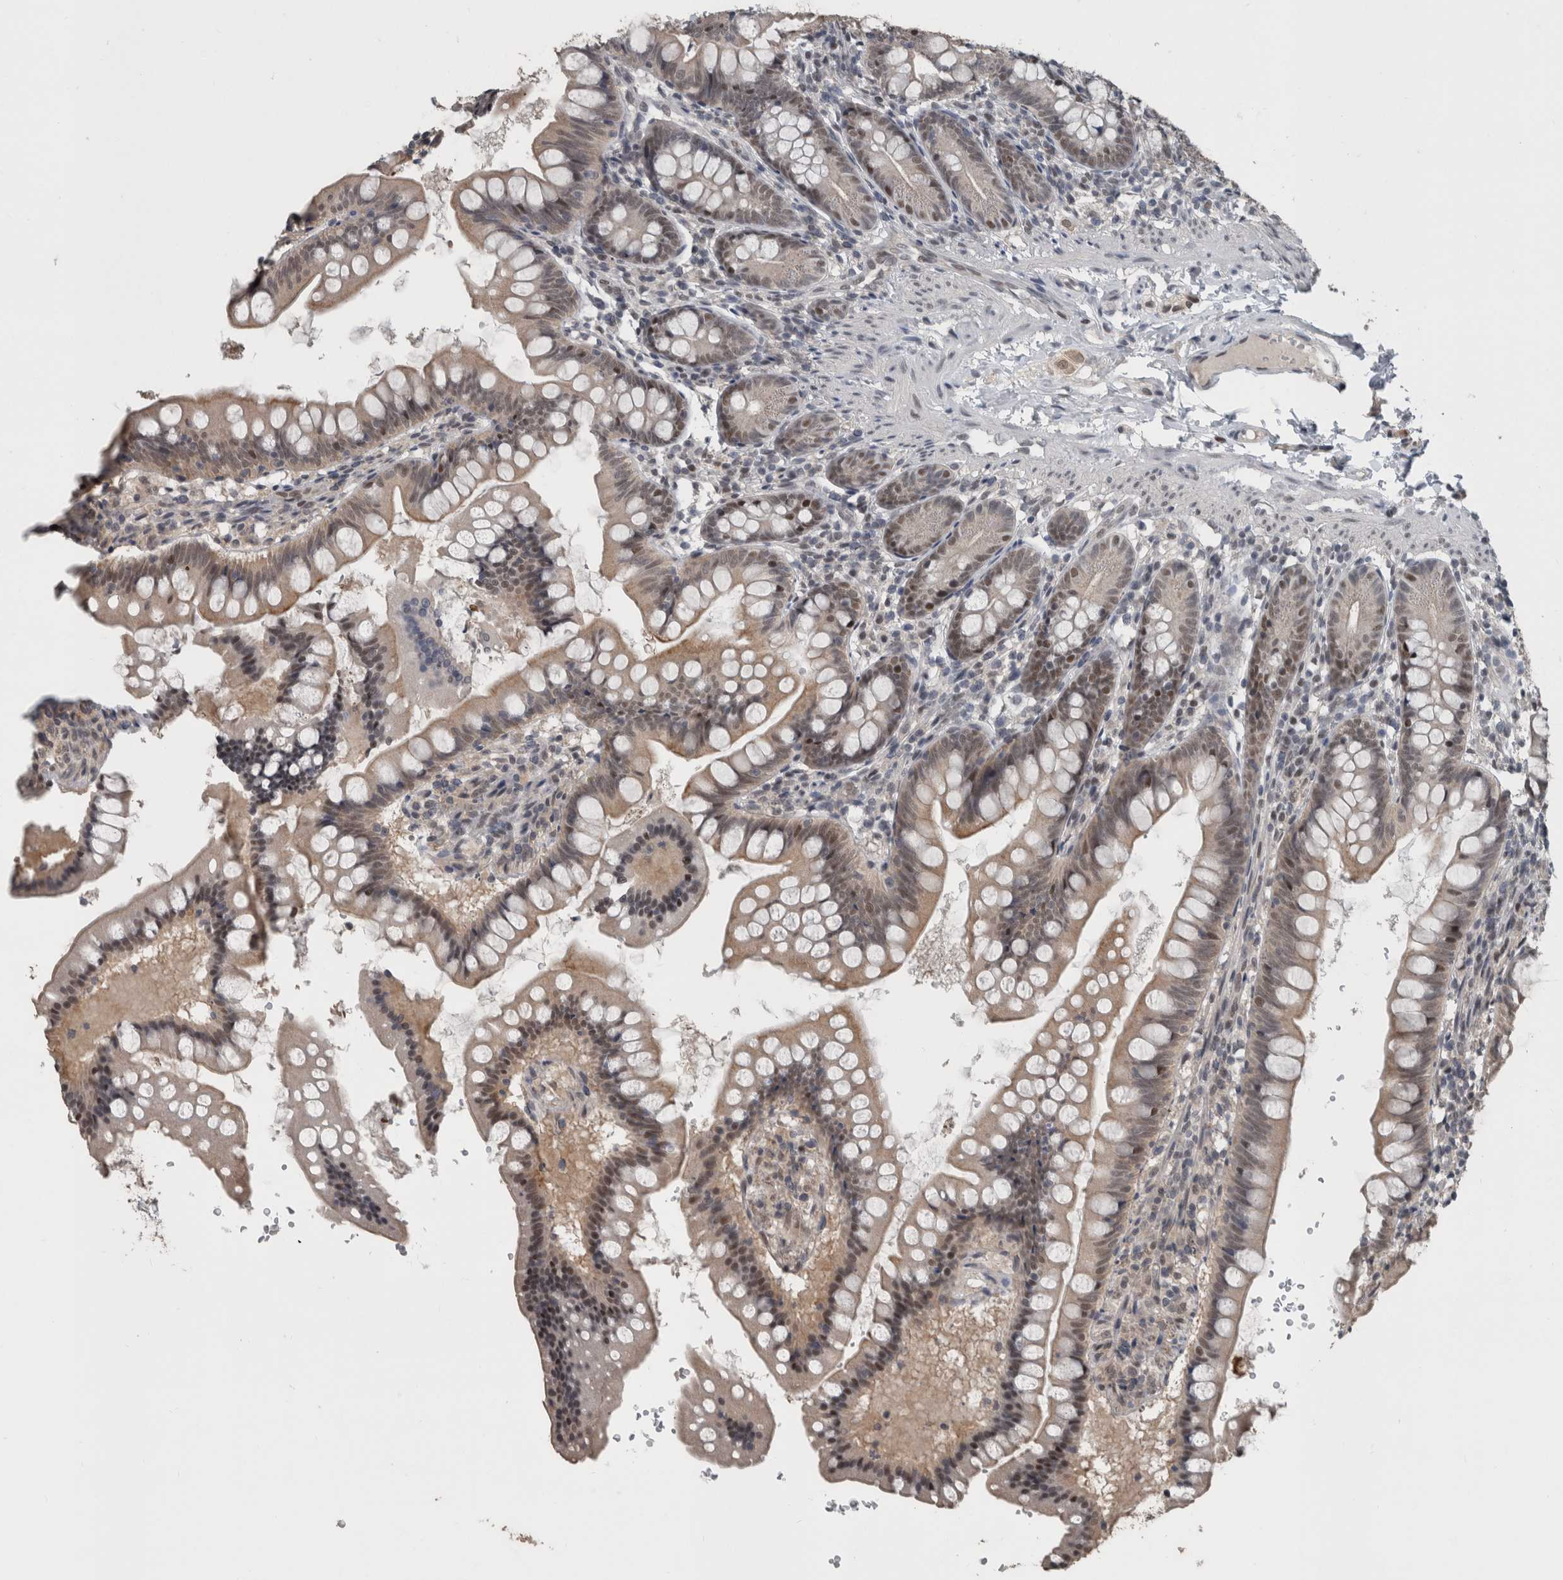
{"staining": {"intensity": "weak", "quantity": "25%-75%", "location": "nuclear"}, "tissue": "small intestine", "cell_type": "Glandular cells", "image_type": "normal", "snomed": [{"axis": "morphology", "description": "Normal tissue, NOS"}, {"axis": "topography", "description": "Small intestine"}], "caption": "Approximately 25%-75% of glandular cells in benign small intestine display weak nuclear protein positivity as visualized by brown immunohistochemical staining.", "gene": "ZBTB21", "patient": {"sex": "male", "age": 7}}